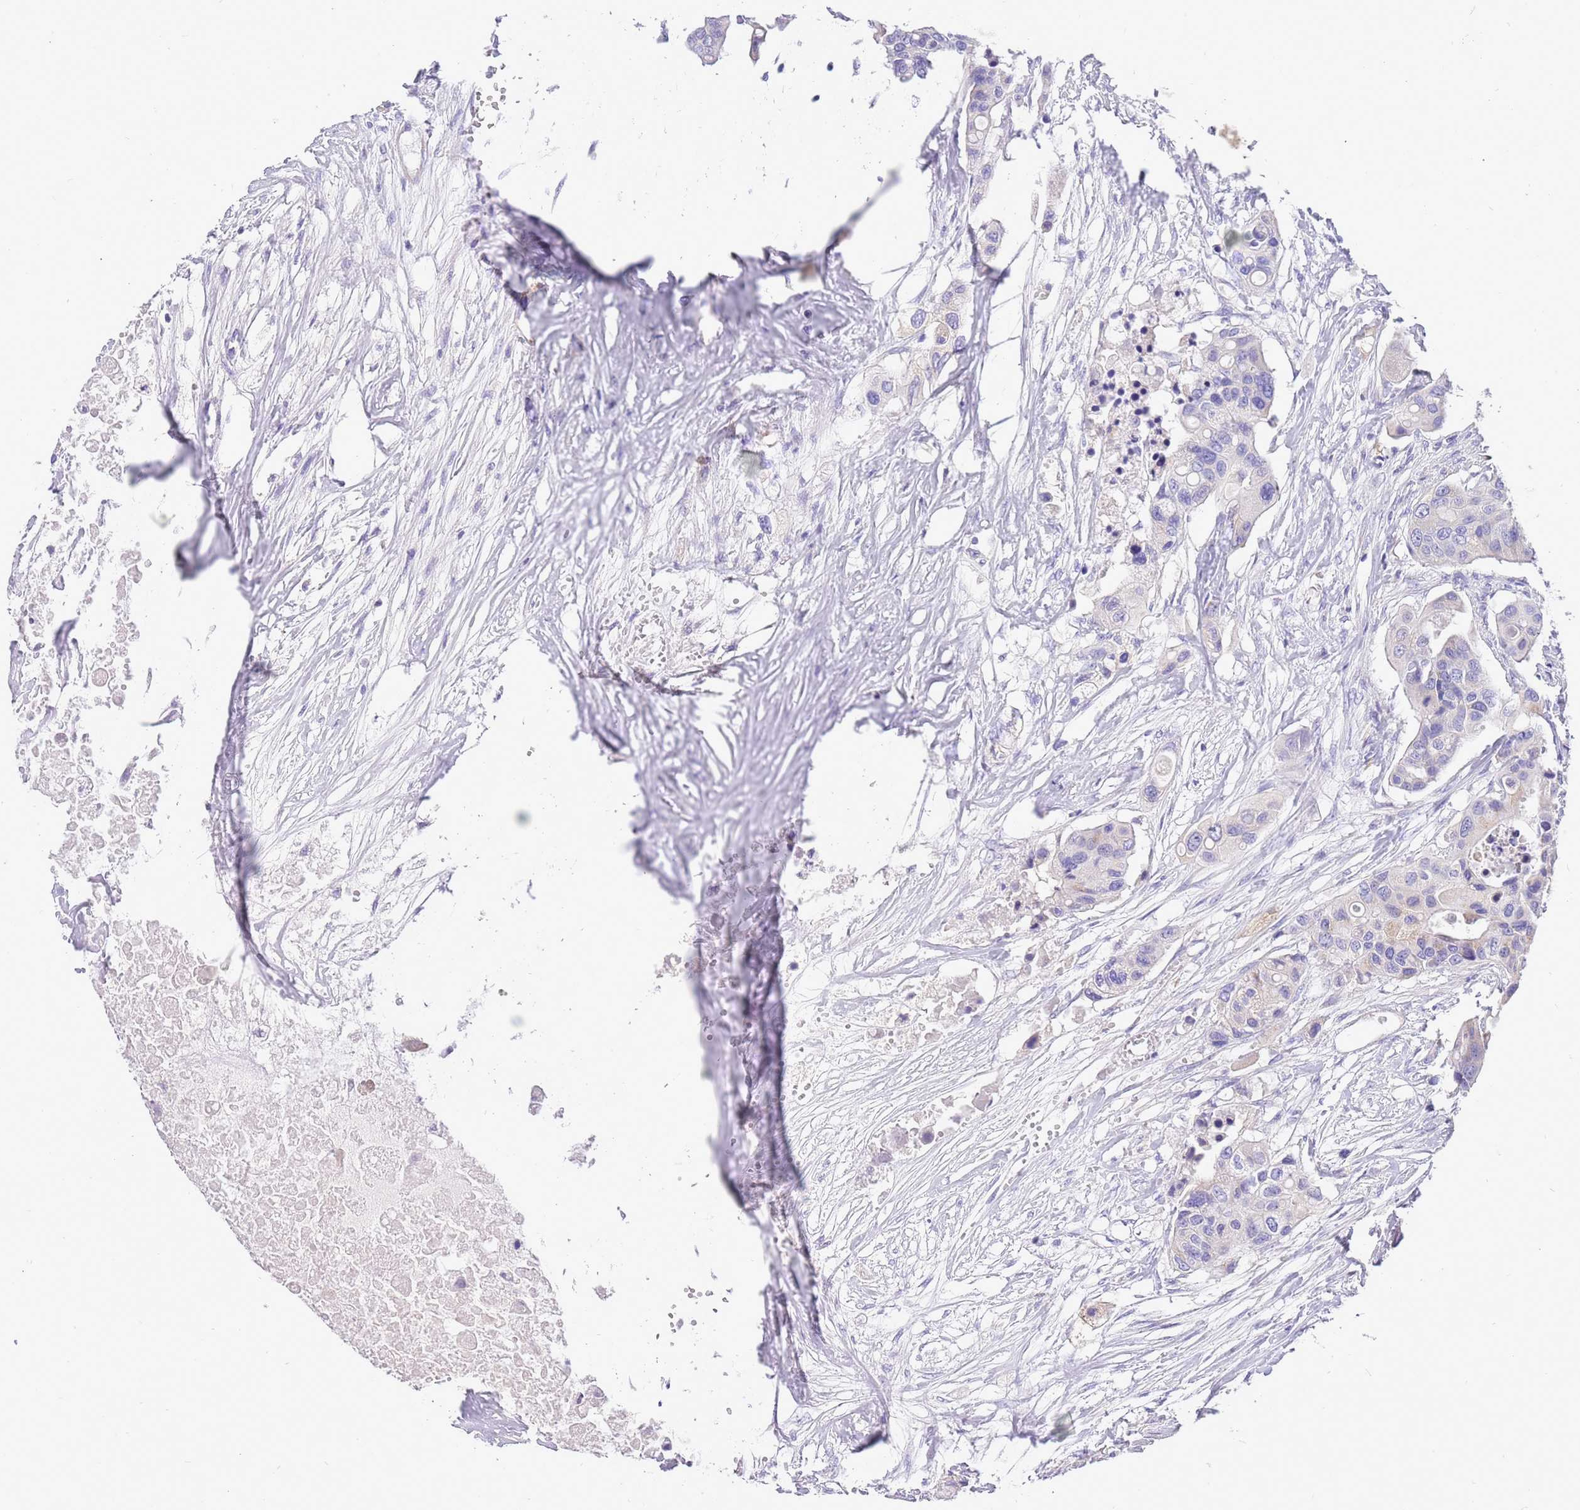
{"staining": {"intensity": "negative", "quantity": "none", "location": "none"}, "tissue": "colorectal cancer", "cell_type": "Tumor cells", "image_type": "cancer", "snomed": [{"axis": "morphology", "description": "Adenocarcinoma, NOS"}, {"axis": "topography", "description": "Colon"}], "caption": "Immunohistochemistry (IHC) histopathology image of human colorectal cancer (adenocarcinoma) stained for a protein (brown), which exhibits no expression in tumor cells. (Immunohistochemistry (IHC), brightfield microscopy, high magnification).", "gene": "GLCE", "patient": {"sex": "male", "age": 77}}